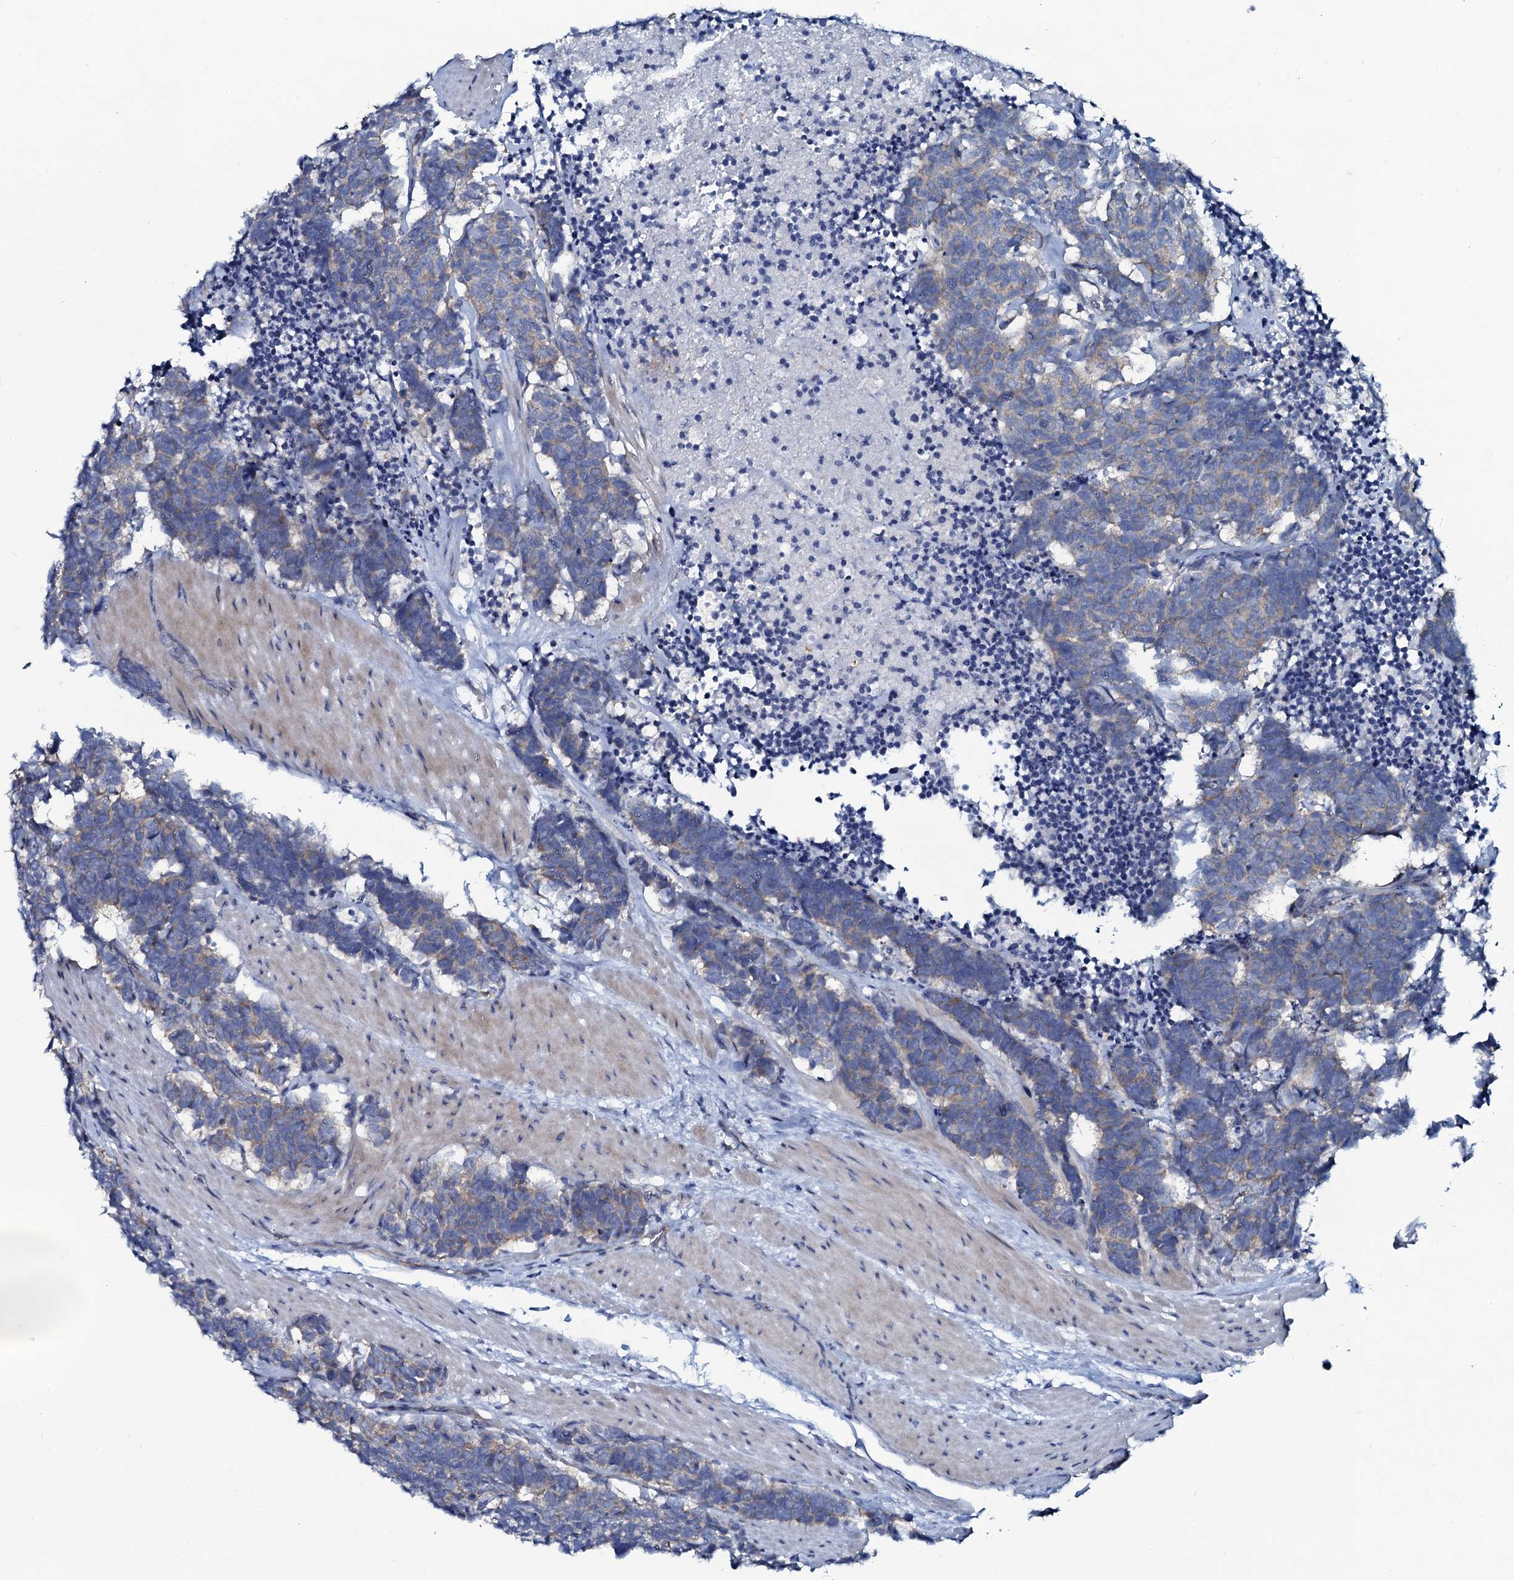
{"staining": {"intensity": "negative", "quantity": "none", "location": "none"}, "tissue": "carcinoid", "cell_type": "Tumor cells", "image_type": "cancer", "snomed": [{"axis": "morphology", "description": "Carcinoma, NOS"}, {"axis": "morphology", "description": "Carcinoid, malignant, NOS"}, {"axis": "topography", "description": "Urinary bladder"}], "caption": "An image of carcinoid stained for a protein shows no brown staining in tumor cells.", "gene": "C10orf88", "patient": {"sex": "male", "age": 57}}